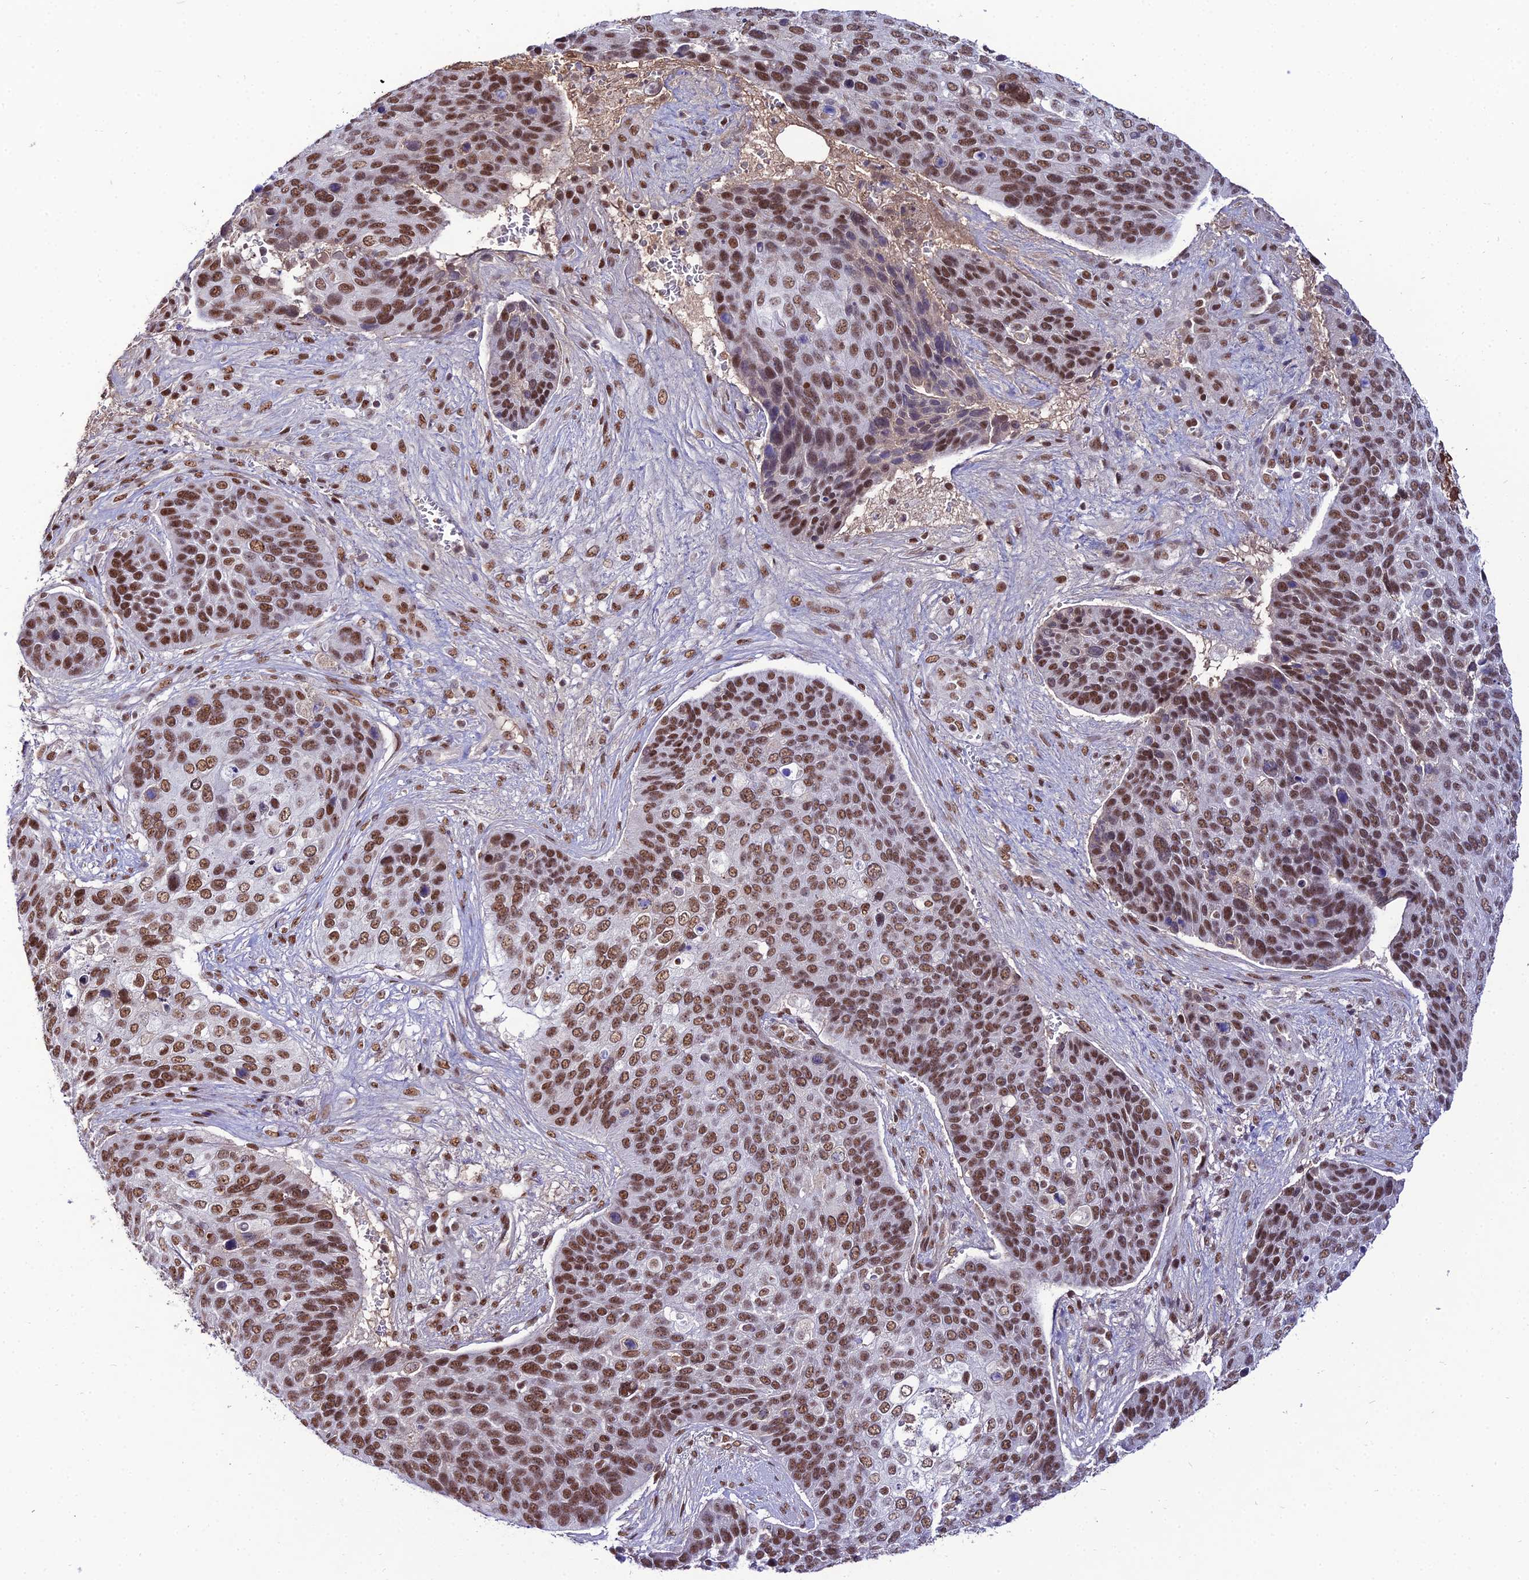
{"staining": {"intensity": "moderate", "quantity": ">75%", "location": "nuclear"}, "tissue": "skin cancer", "cell_type": "Tumor cells", "image_type": "cancer", "snomed": [{"axis": "morphology", "description": "Basal cell carcinoma"}, {"axis": "topography", "description": "Skin"}], "caption": "About >75% of tumor cells in human skin cancer (basal cell carcinoma) show moderate nuclear protein staining as visualized by brown immunohistochemical staining.", "gene": "RBM12", "patient": {"sex": "female", "age": 74}}